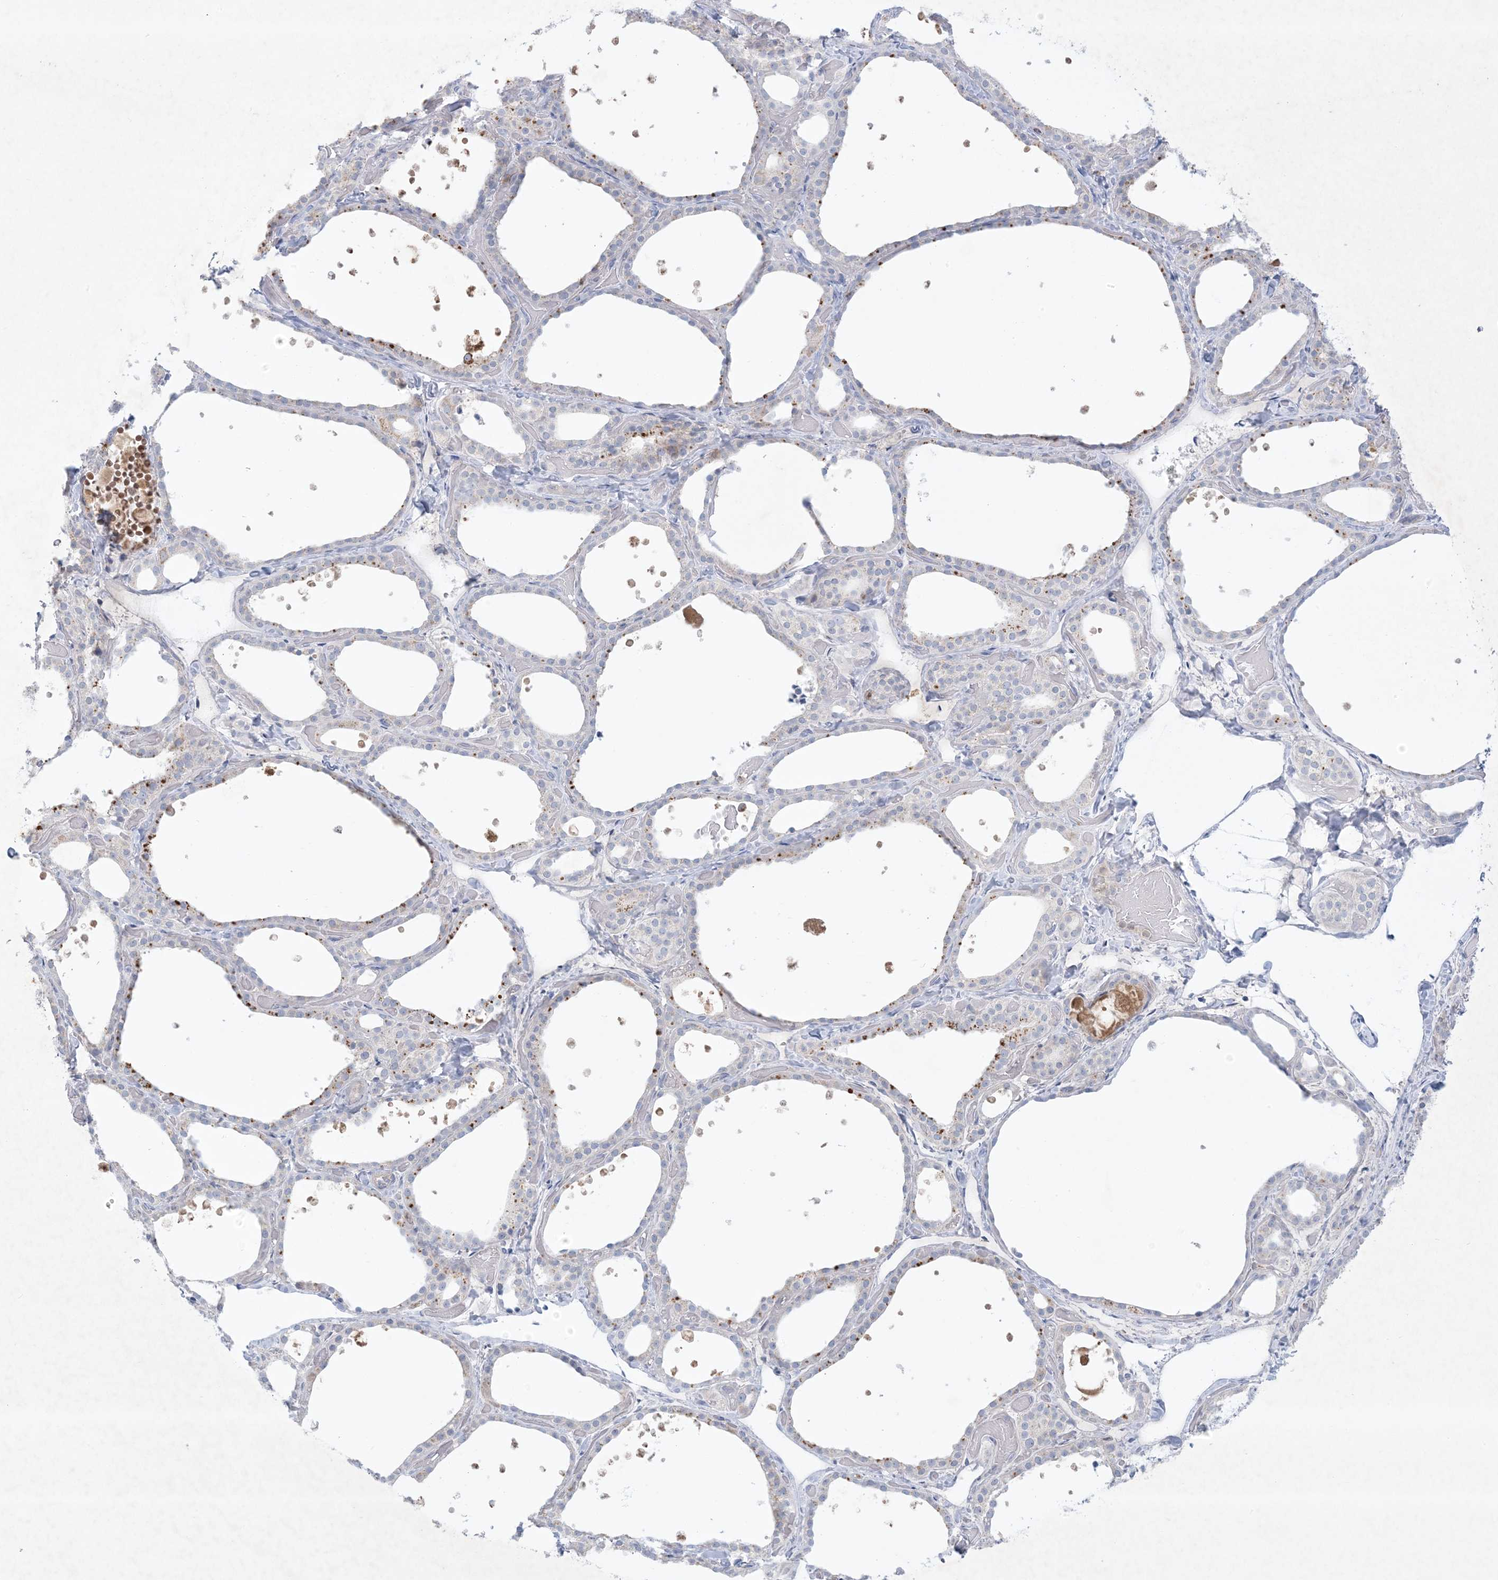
{"staining": {"intensity": "weak", "quantity": "<25%", "location": "cytoplasmic/membranous"}, "tissue": "thyroid gland", "cell_type": "Glandular cells", "image_type": "normal", "snomed": [{"axis": "morphology", "description": "Normal tissue, NOS"}, {"axis": "topography", "description": "Thyroid gland"}], "caption": "DAB (3,3'-diaminobenzidine) immunohistochemical staining of normal human thyroid gland demonstrates no significant positivity in glandular cells. The staining was performed using DAB to visualize the protein expression in brown, while the nuclei were stained in blue with hematoxylin (Magnification: 20x).", "gene": "KCTD6", "patient": {"sex": "female", "age": 44}}